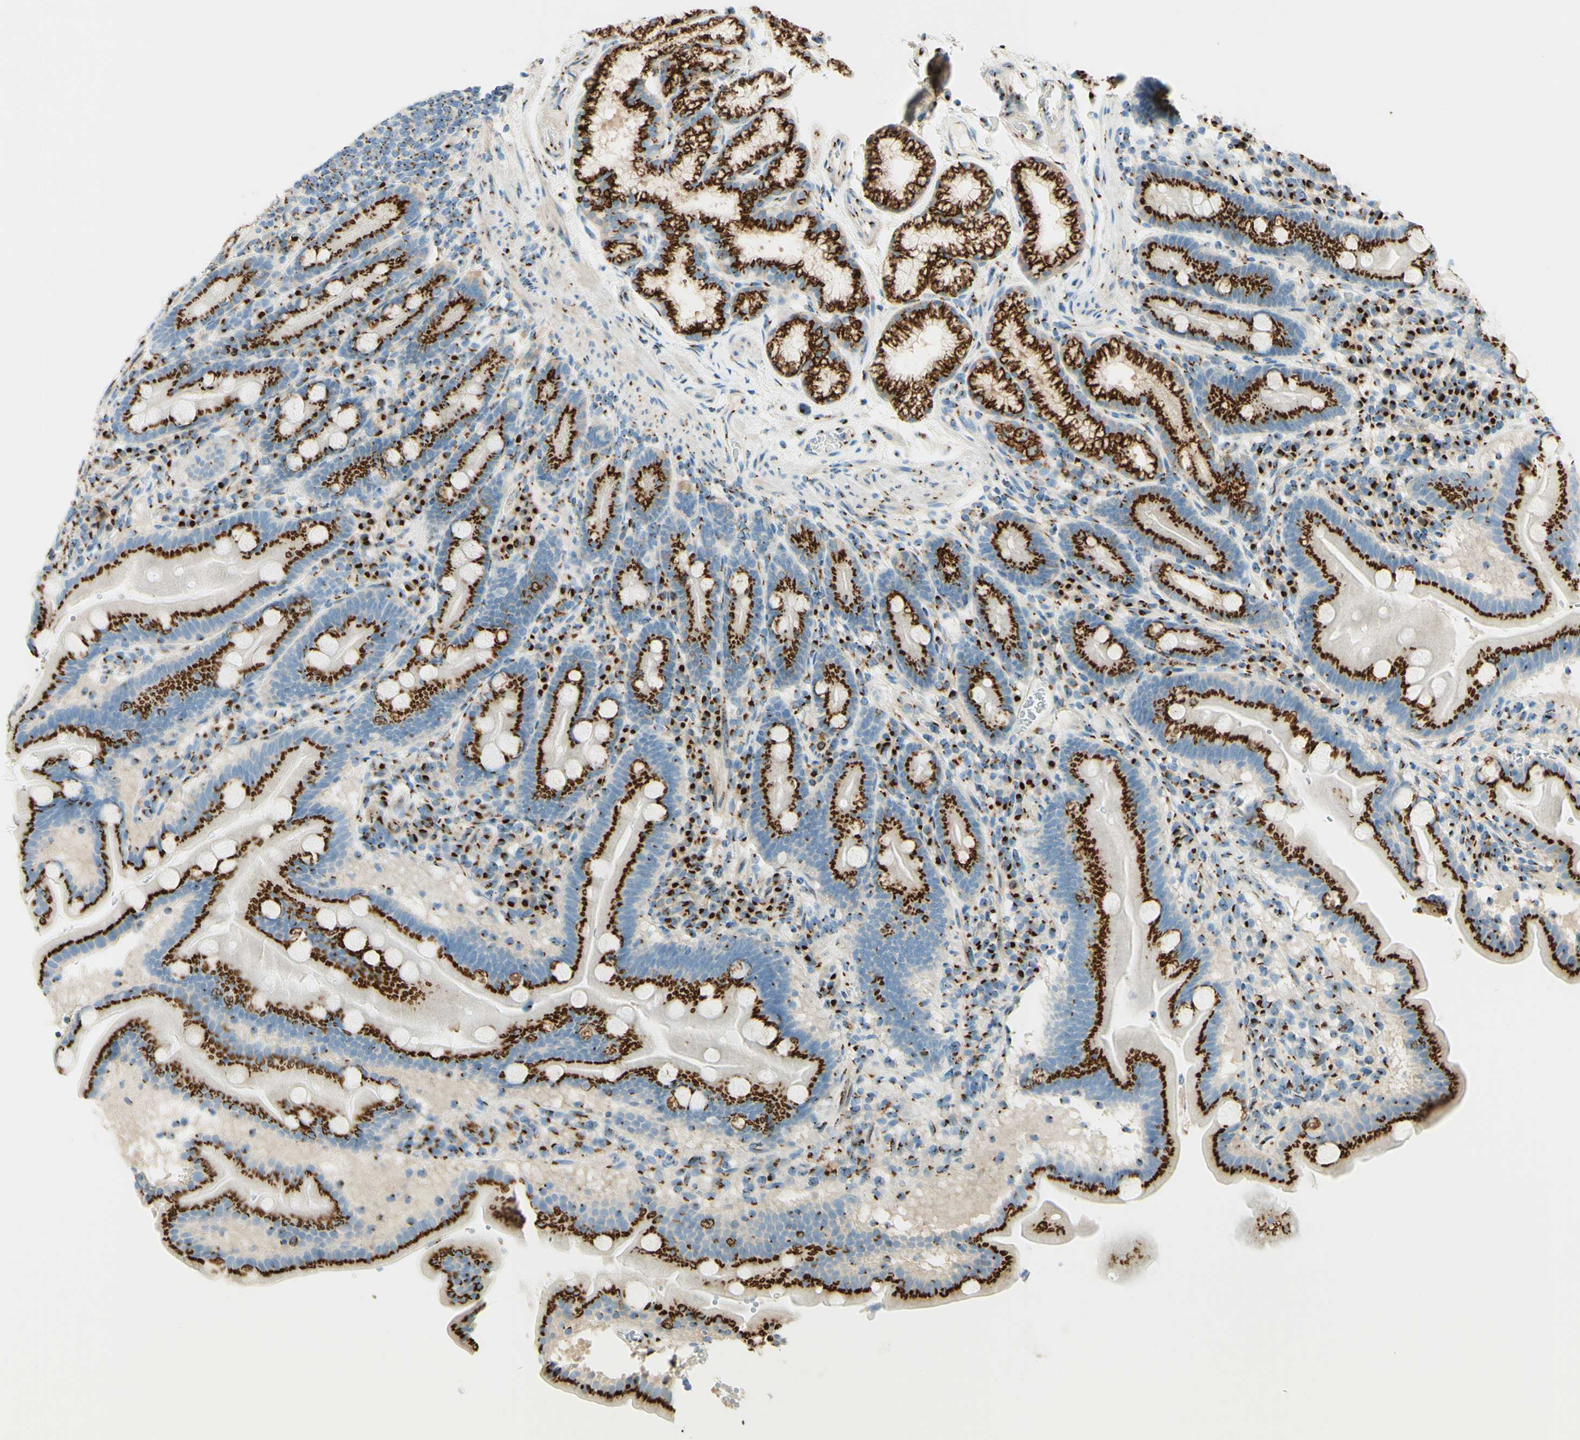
{"staining": {"intensity": "strong", "quantity": ">75%", "location": "cytoplasmic/membranous"}, "tissue": "duodenum", "cell_type": "Glandular cells", "image_type": "normal", "snomed": [{"axis": "morphology", "description": "Normal tissue, NOS"}, {"axis": "topography", "description": "Duodenum"}], "caption": "Brown immunohistochemical staining in unremarkable human duodenum shows strong cytoplasmic/membranous staining in about >75% of glandular cells. The staining is performed using DAB (3,3'-diaminobenzidine) brown chromogen to label protein expression. The nuclei are counter-stained blue using hematoxylin.", "gene": "GOLGB1", "patient": {"sex": "male", "age": 54}}